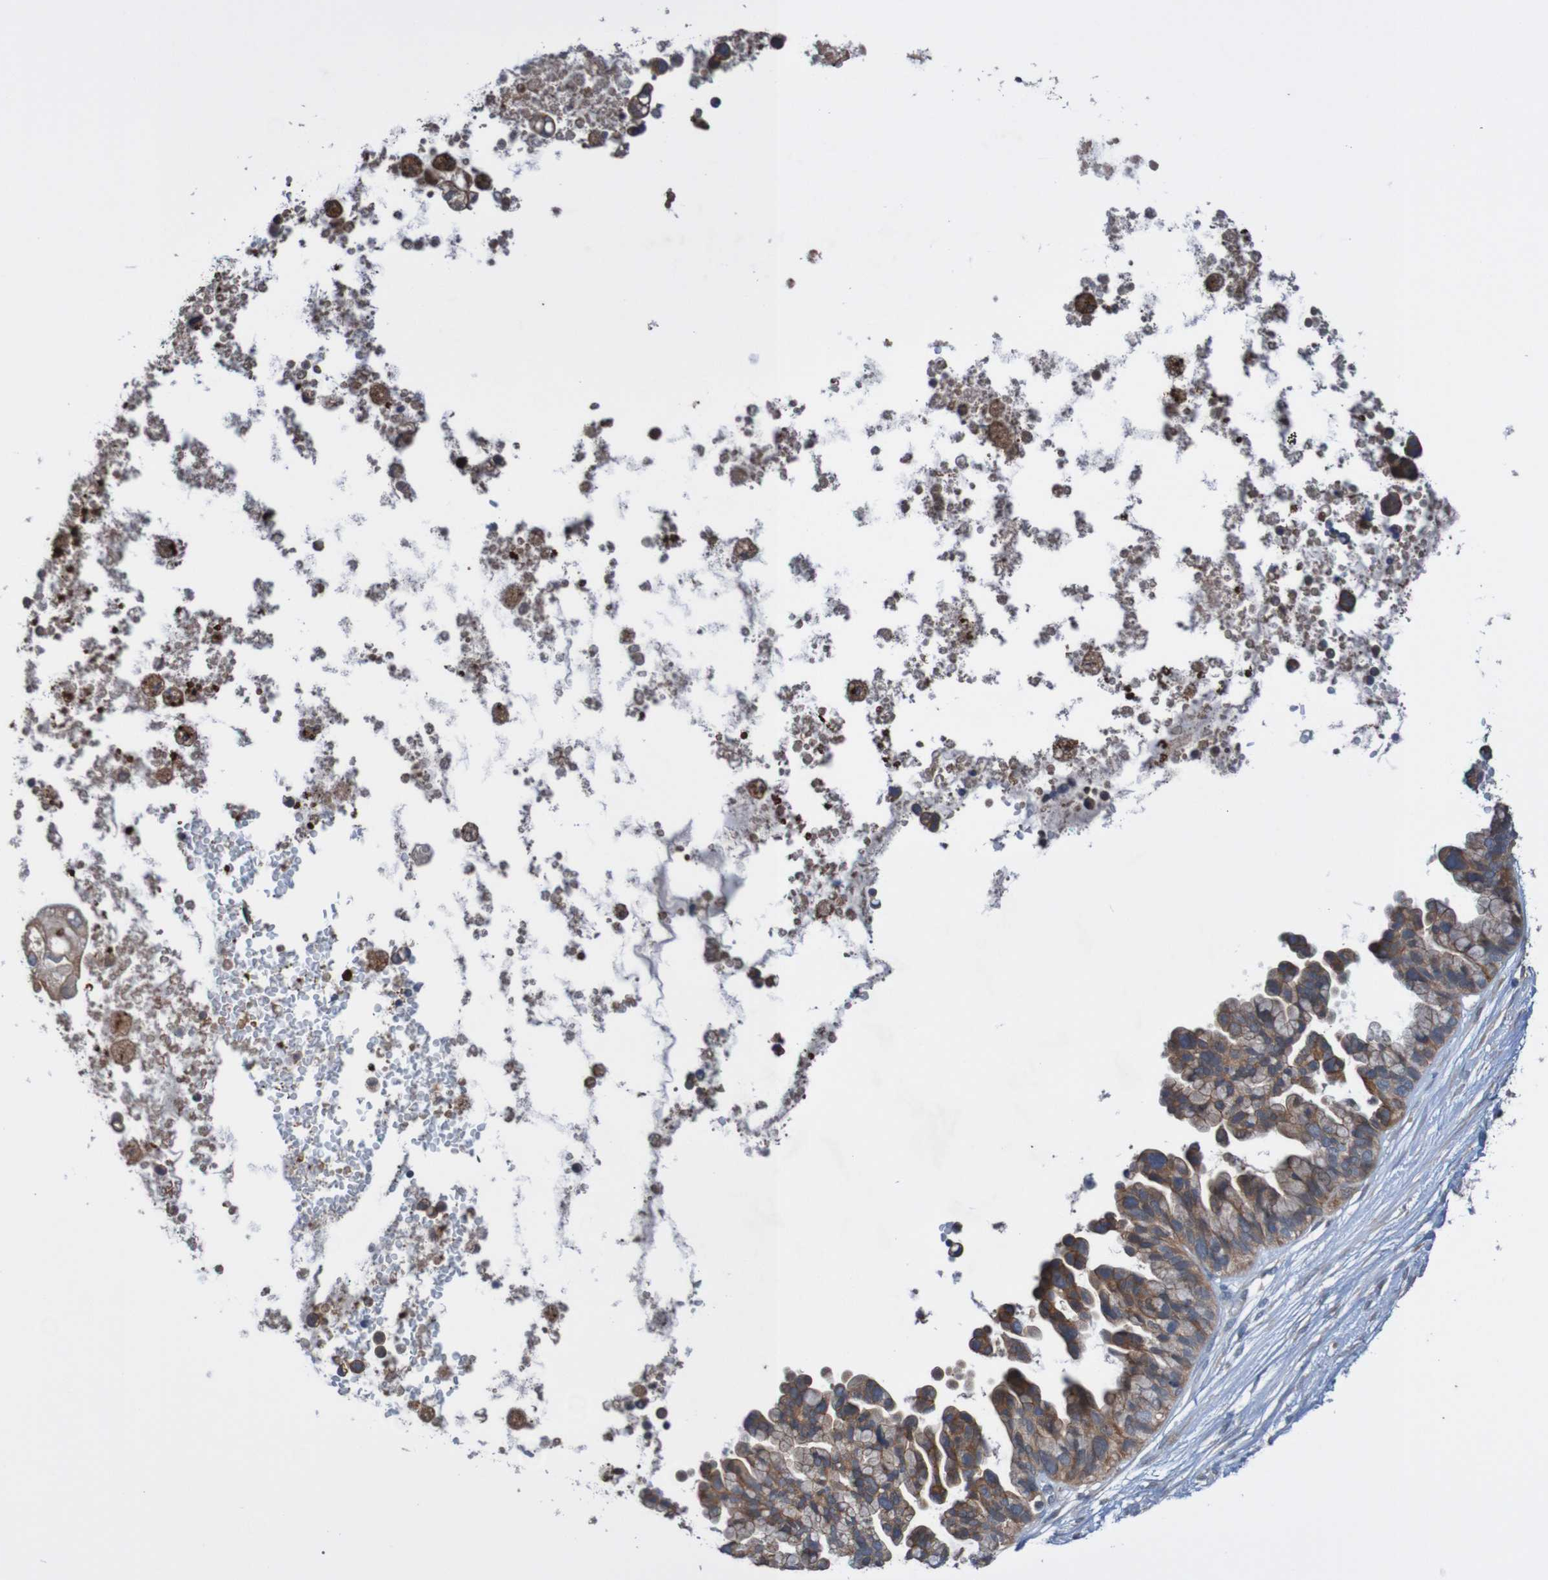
{"staining": {"intensity": "moderate", "quantity": ">75%", "location": "cytoplasmic/membranous"}, "tissue": "ovarian cancer", "cell_type": "Tumor cells", "image_type": "cancer", "snomed": [{"axis": "morphology", "description": "Cystadenocarcinoma, serous, NOS"}, {"axis": "topography", "description": "Ovary"}], "caption": "Immunohistochemistry (IHC) (DAB) staining of serous cystadenocarcinoma (ovarian) demonstrates moderate cytoplasmic/membranous protein positivity in about >75% of tumor cells. Nuclei are stained in blue.", "gene": "ST8SIA6", "patient": {"sex": "female", "age": 56}}